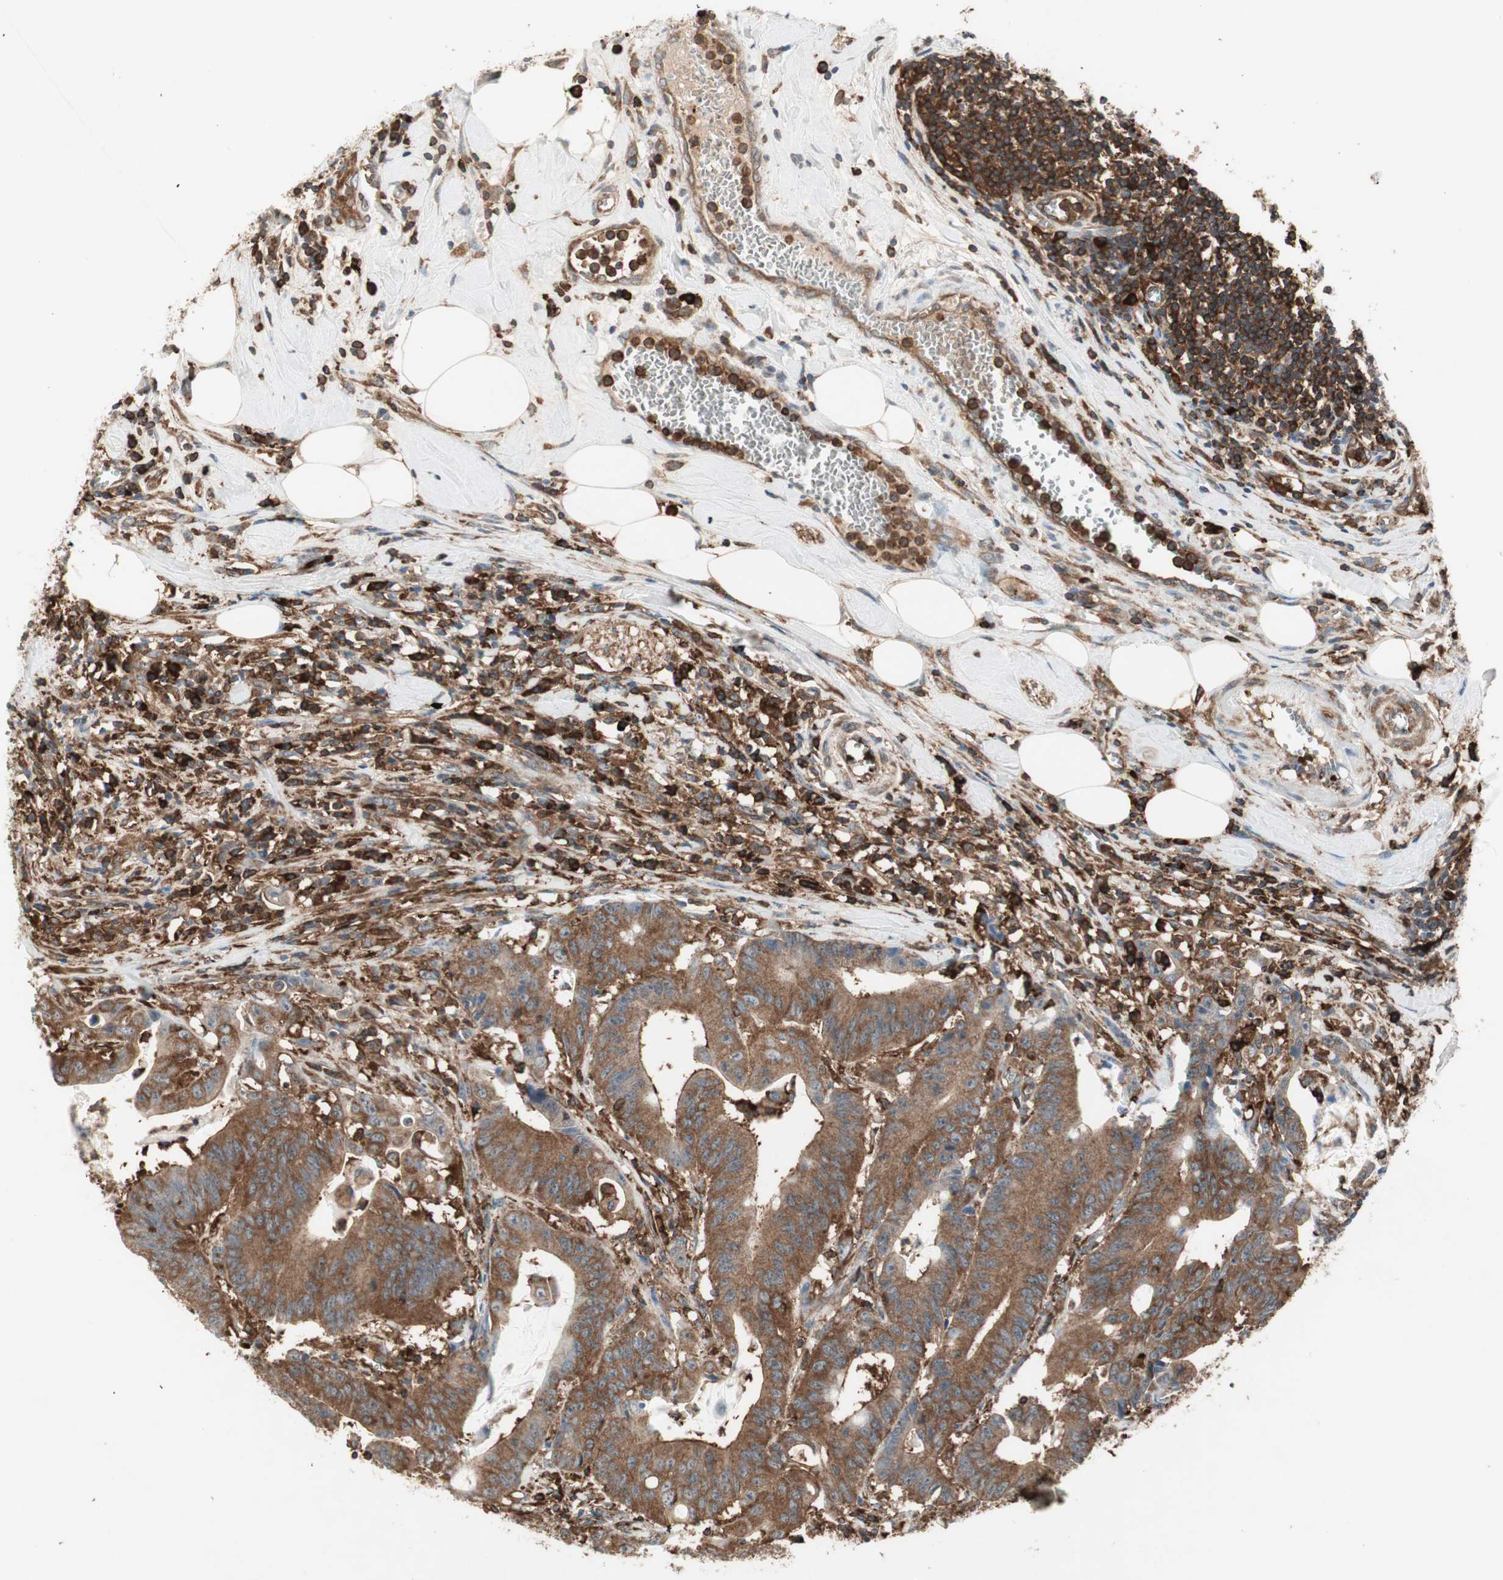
{"staining": {"intensity": "strong", "quantity": ">75%", "location": "cytoplasmic/membranous"}, "tissue": "colorectal cancer", "cell_type": "Tumor cells", "image_type": "cancer", "snomed": [{"axis": "morphology", "description": "Adenocarcinoma, NOS"}, {"axis": "topography", "description": "Colon"}], "caption": "Tumor cells exhibit strong cytoplasmic/membranous positivity in approximately >75% of cells in colorectal cancer.", "gene": "MMP3", "patient": {"sex": "male", "age": 45}}